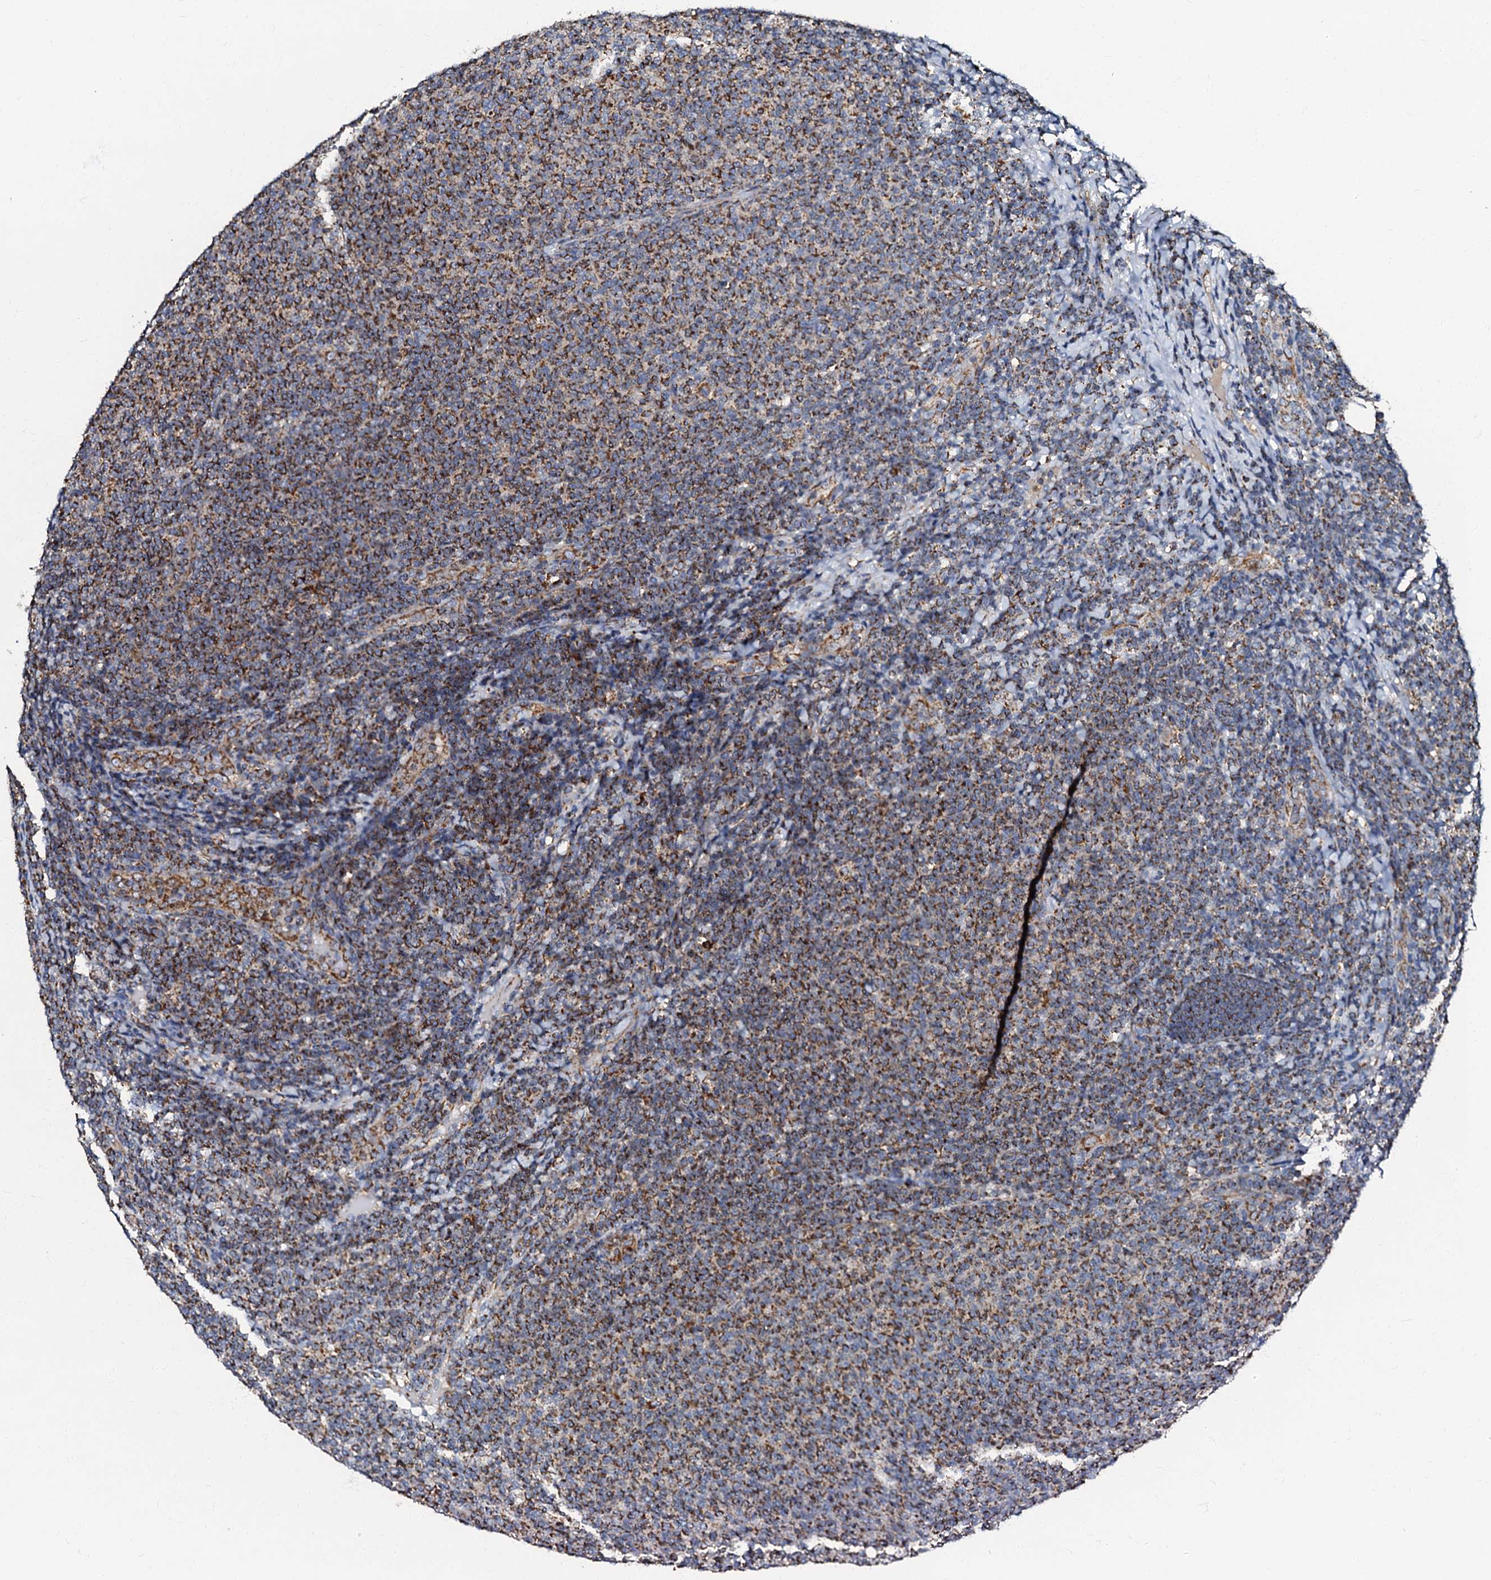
{"staining": {"intensity": "strong", "quantity": ">75%", "location": "cytoplasmic/membranous"}, "tissue": "lymphoma", "cell_type": "Tumor cells", "image_type": "cancer", "snomed": [{"axis": "morphology", "description": "Malignant lymphoma, non-Hodgkin's type, Low grade"}, {"axis": "topography", "description": "Lymph node"}], "caption": "IHC (DAB (3,3'-diaminobenzidine)) staining of lymphoma exhibits strong cytoplasmic/membranous protein staining in approximately >75% of tumor cells.", "gene": "NDUFA12", "patient": {"sex": "male", "age": 66}}